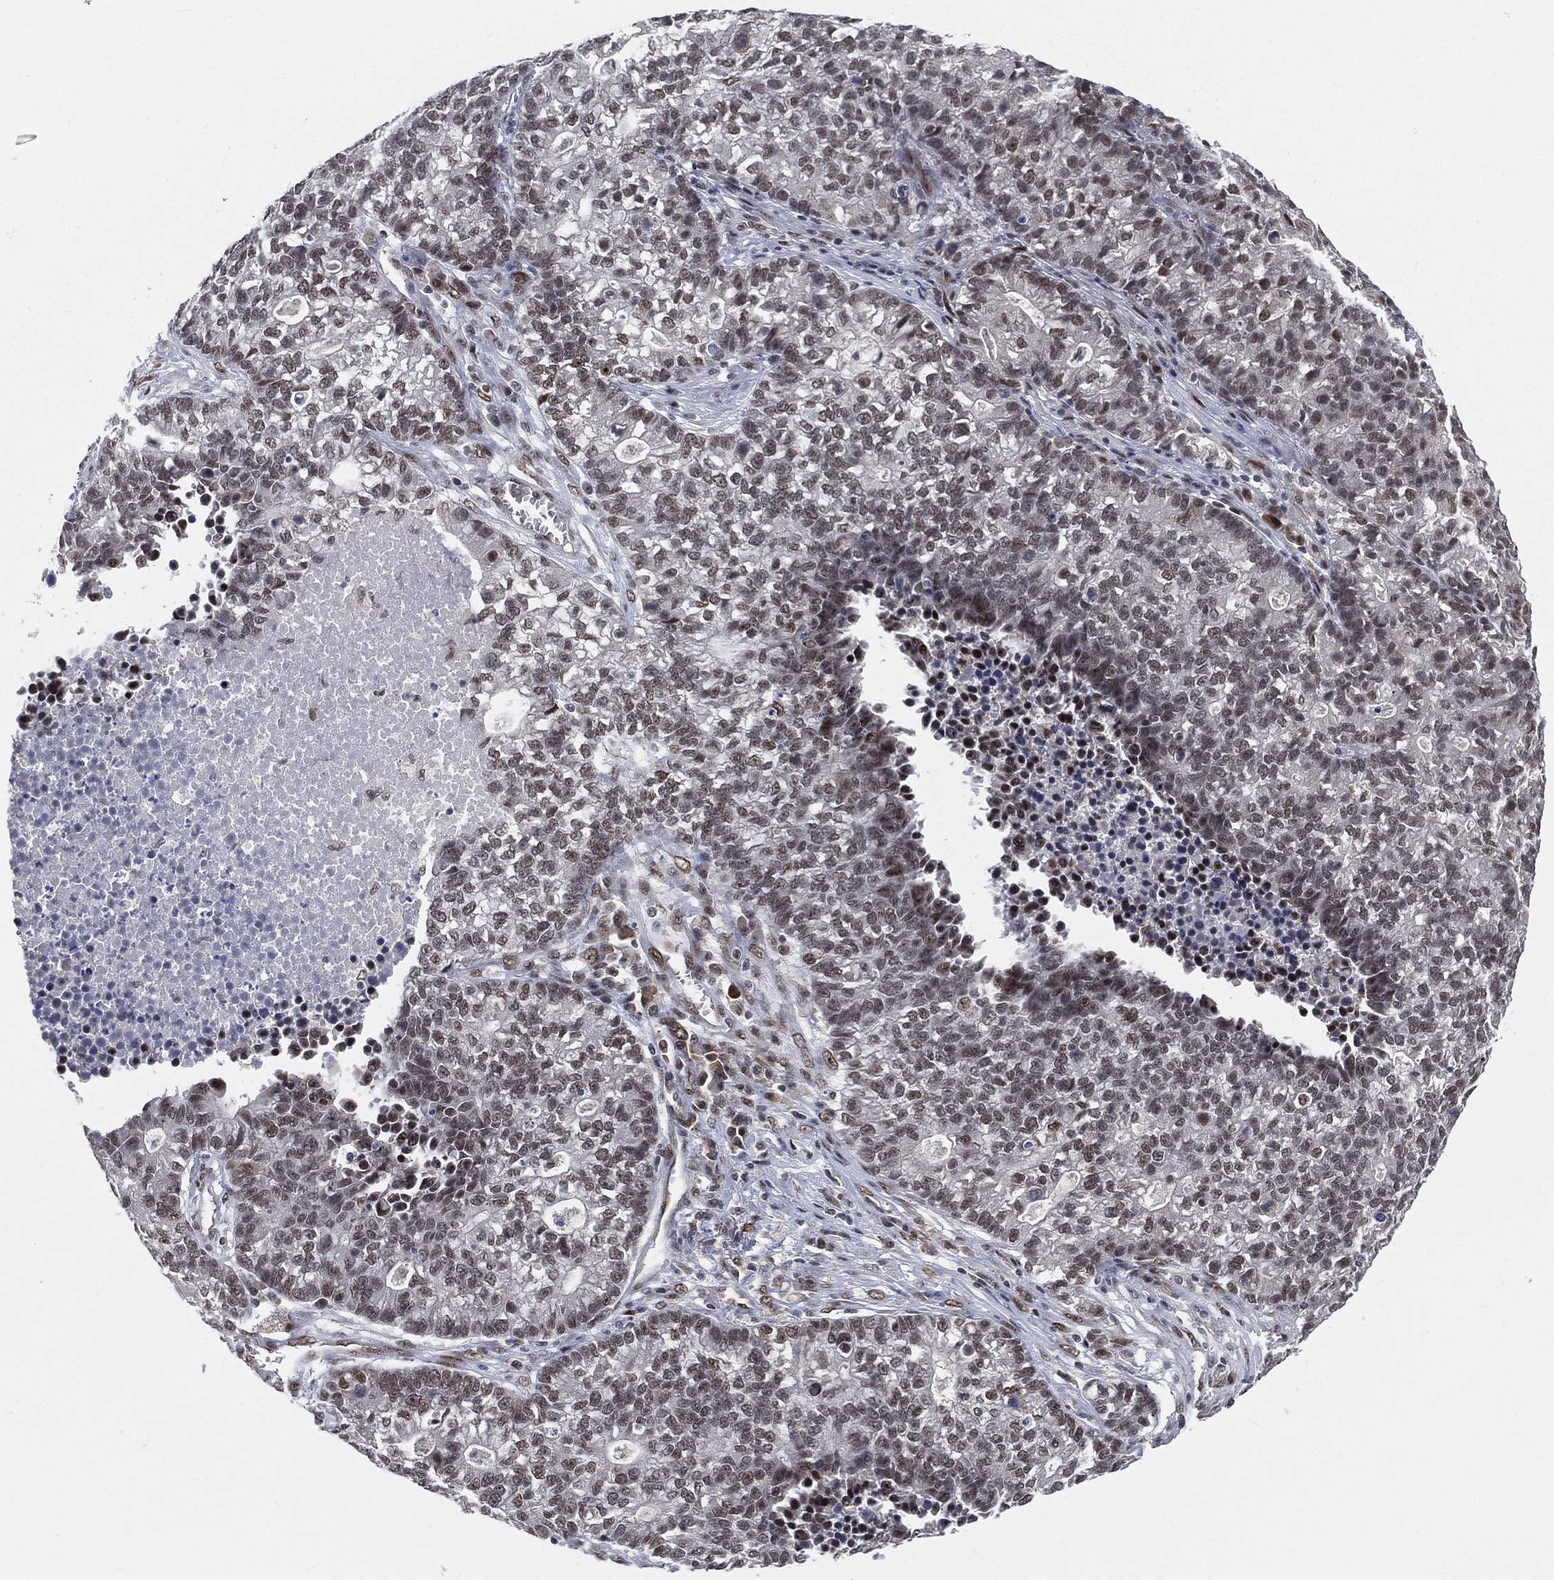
{"staining": {"intensity": "weak", "quantity": "25%-75%", "location": "nuclear"}, "tissue": "lung cancer", "cell_type": "Tumor cells", "image_type": "cancer", "snomed": [{"axis": "morphology", "description": "Adenocarcinoma, NOS"}, {"axis": "topography", "description": "Lung"}], "caption": "Immunohistochemical staining of human lung cancer (adenocarcinoma) exhibits low levels of weak nuclear protein positivity in about 25%-75% of tumor cells.", "gene": "YLPM1", "patient": {"sex": "male", "age": 57}}